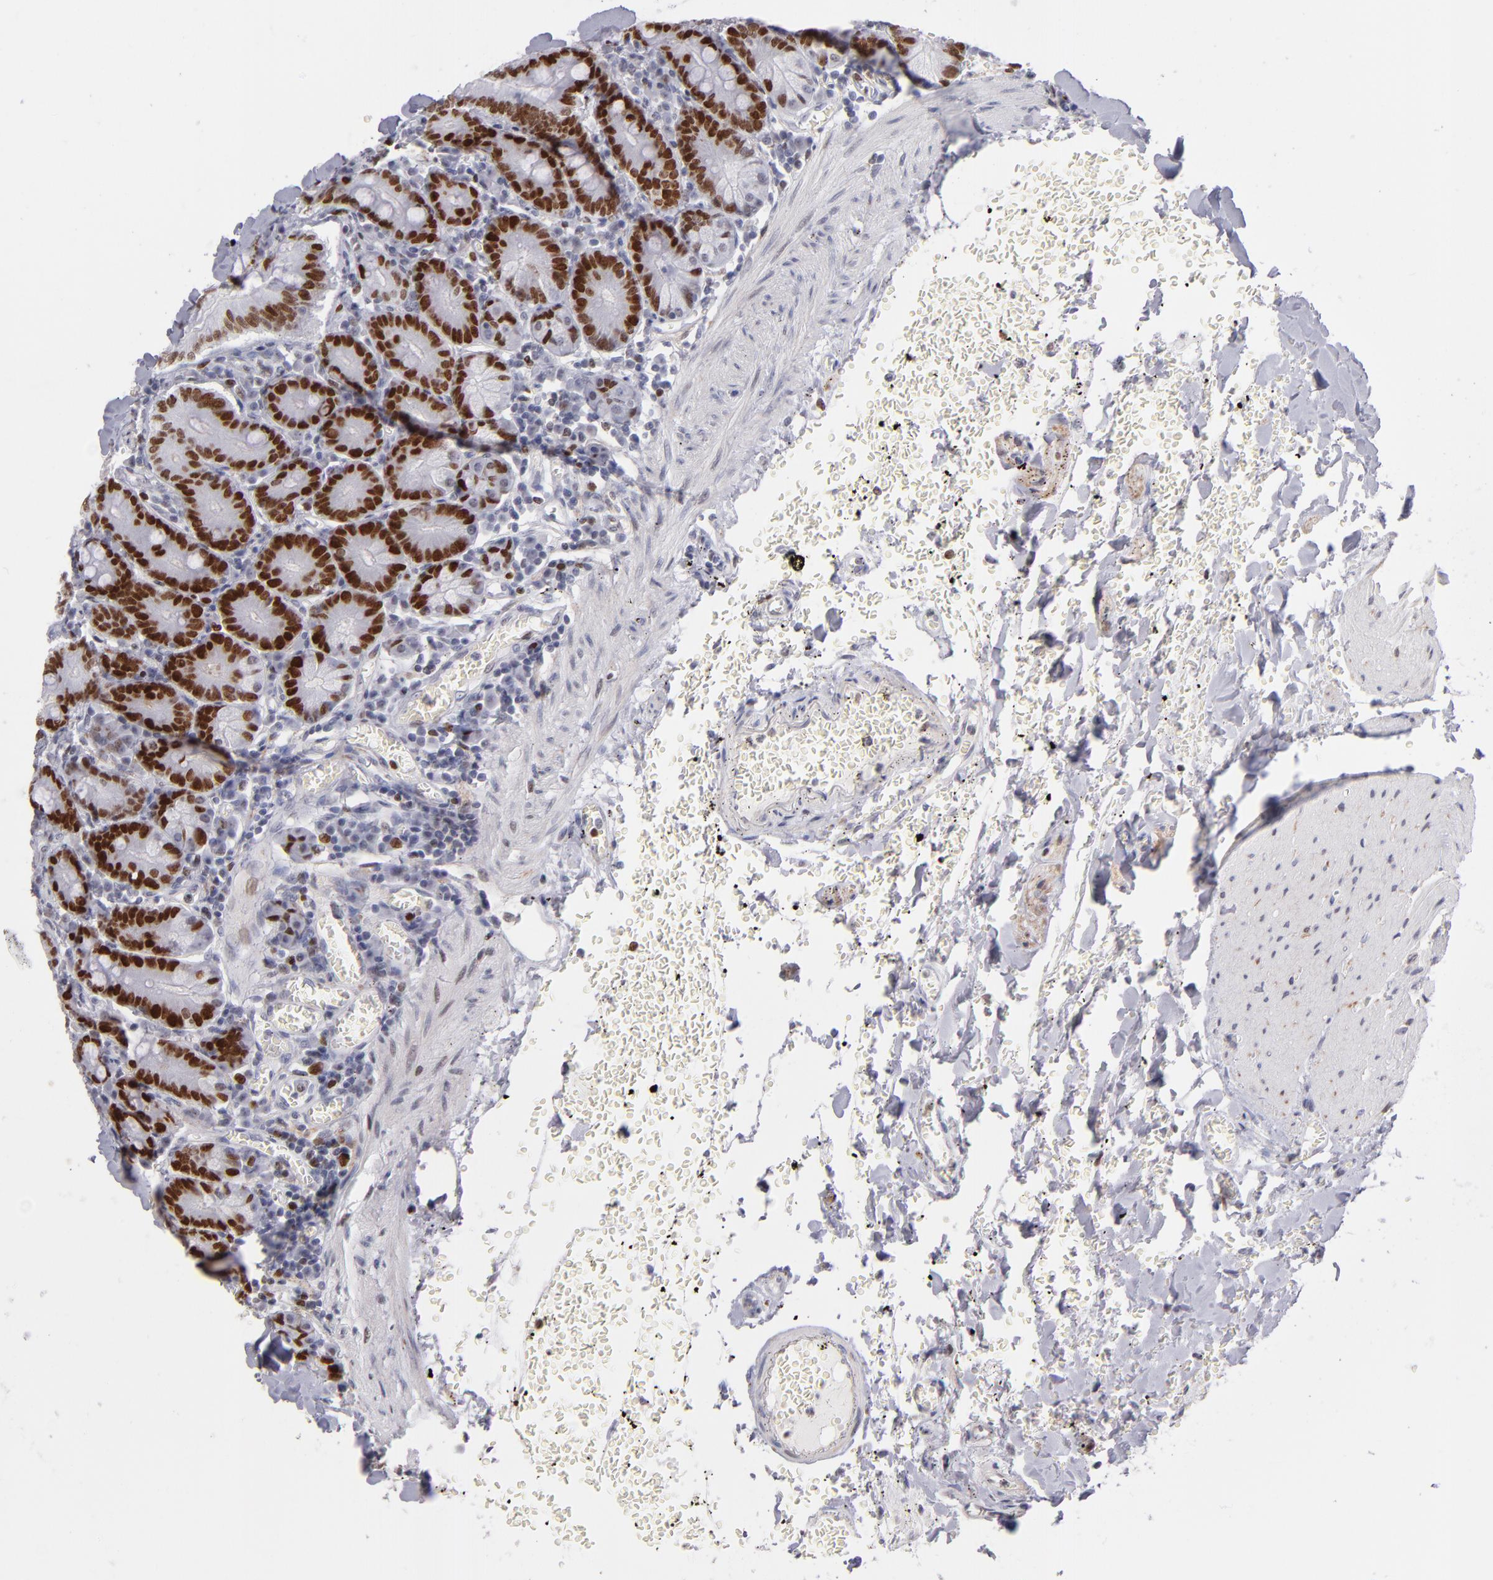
{"staining": {"intensity": "strong", "quantity": ">75%", "location": "nuclear"}, "tissue": "small intestine", "cell_type": "Glandular cells", "image_type": "normal", "snomed": [{"axis": "morphology", "description": "Normal tissue, NOS"}, {"axis": "topography", "description": "Small intestine"}], "caption": "Benign small intestine reveals strong nuclear positivity in about >75% of glandular cells, visualized by immunohistochemistry. The staining was performed using DAB to visualize the protein expression in brown, while the nuclei were stained in blue with hematoxylin (Magnification: 20x).", "gene": "POLA1", "patient": {"sex": "male", "age": 71}}